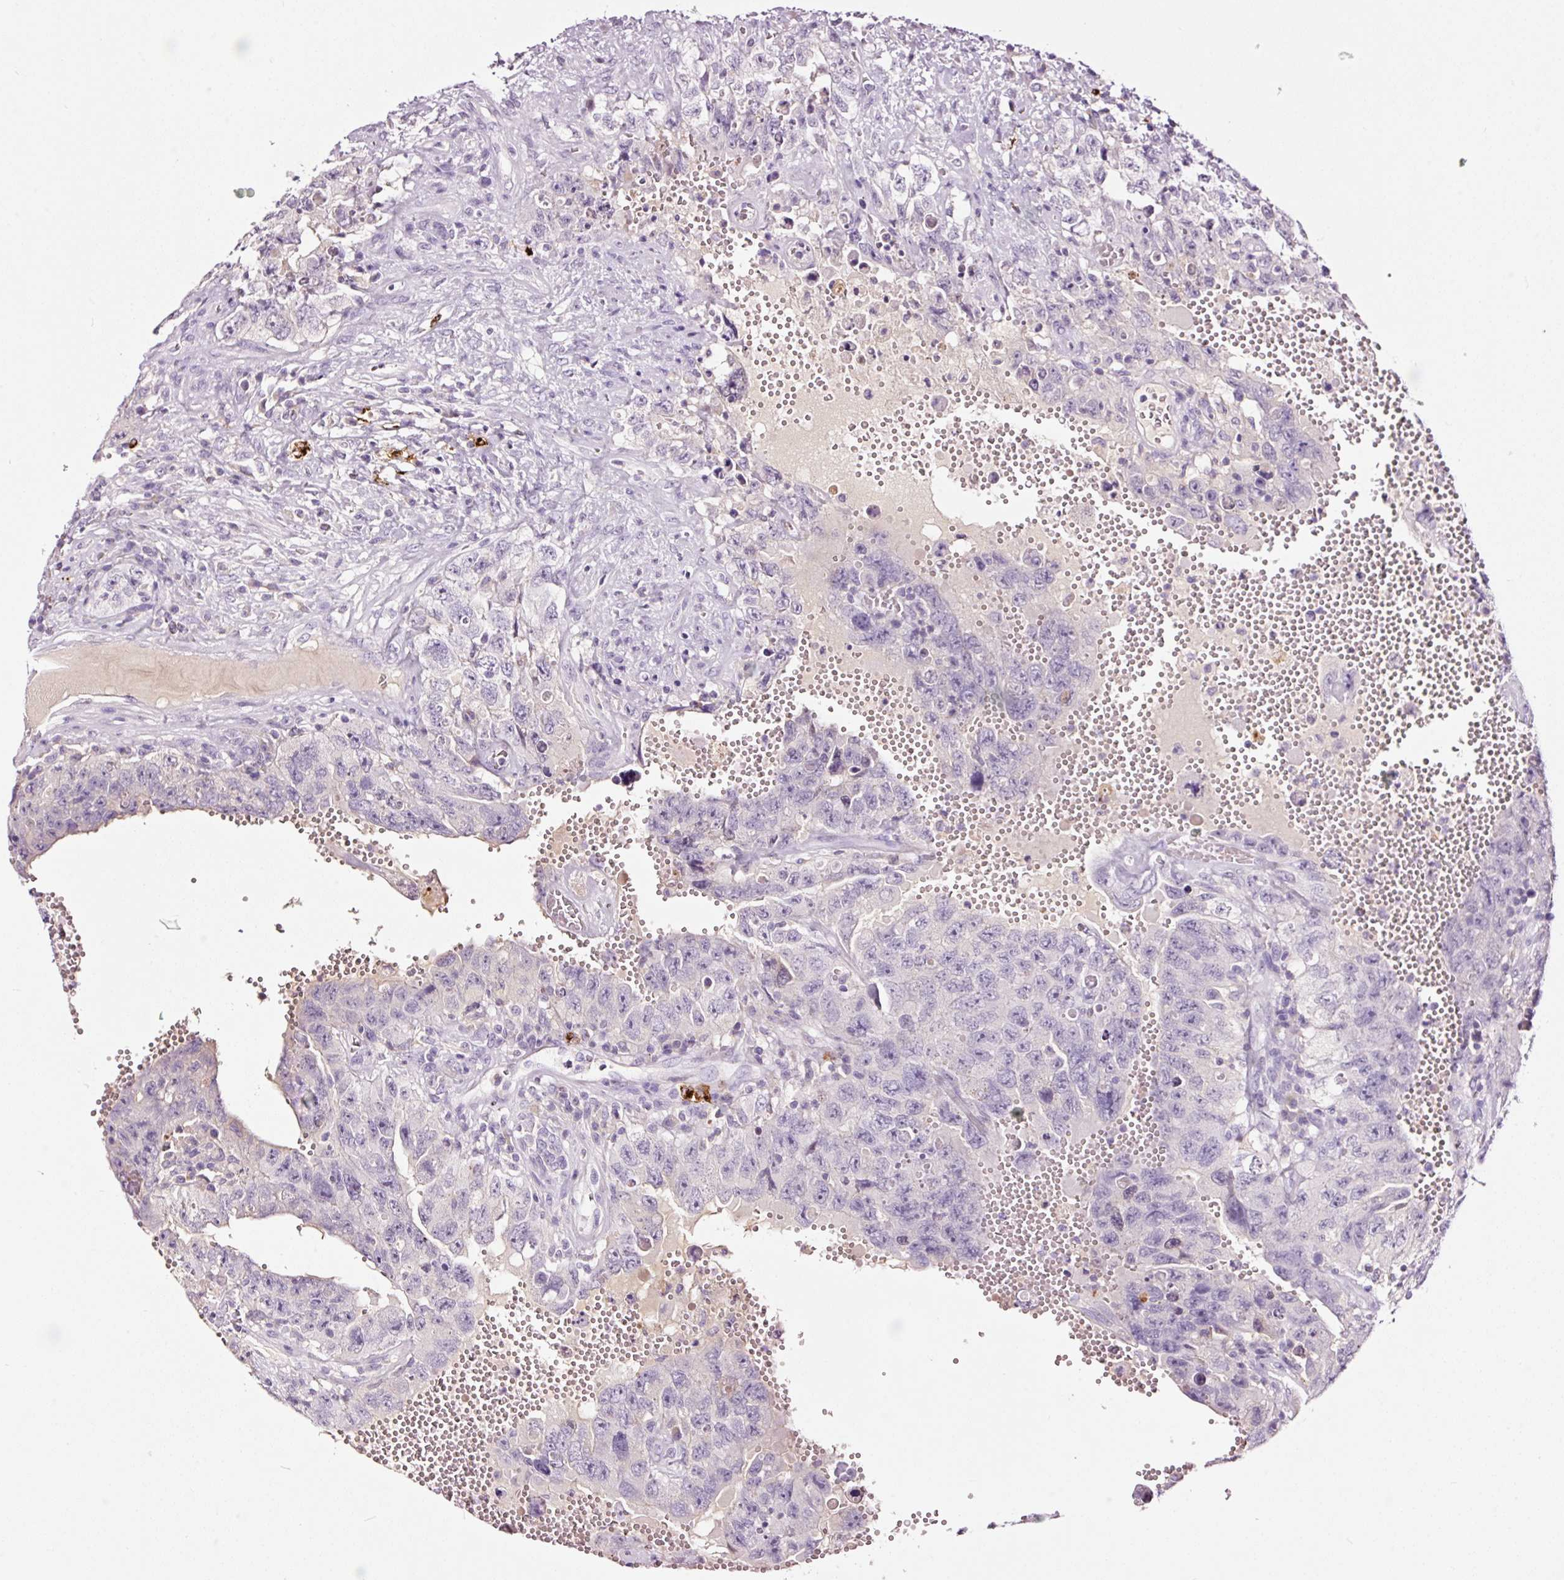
{"staining": {"intensity": "negative", "quantity": "none", "location": "none"}, "tissue": "testis cancer", "cell_type": "Tumor cells", "image_type": "cancer", "snomed": [{"axis": "morphology", "description": "Carcinoma, Embryonal, NOS"}, {"axis": "topography", "description": "Testis"}], "caption": "This is an IHC micrograph of embryonal carcinoma (testis). There is no expression in tumor cells.", "gene": "LAMP3", "patient": {"sex": "male", "age": 26}}